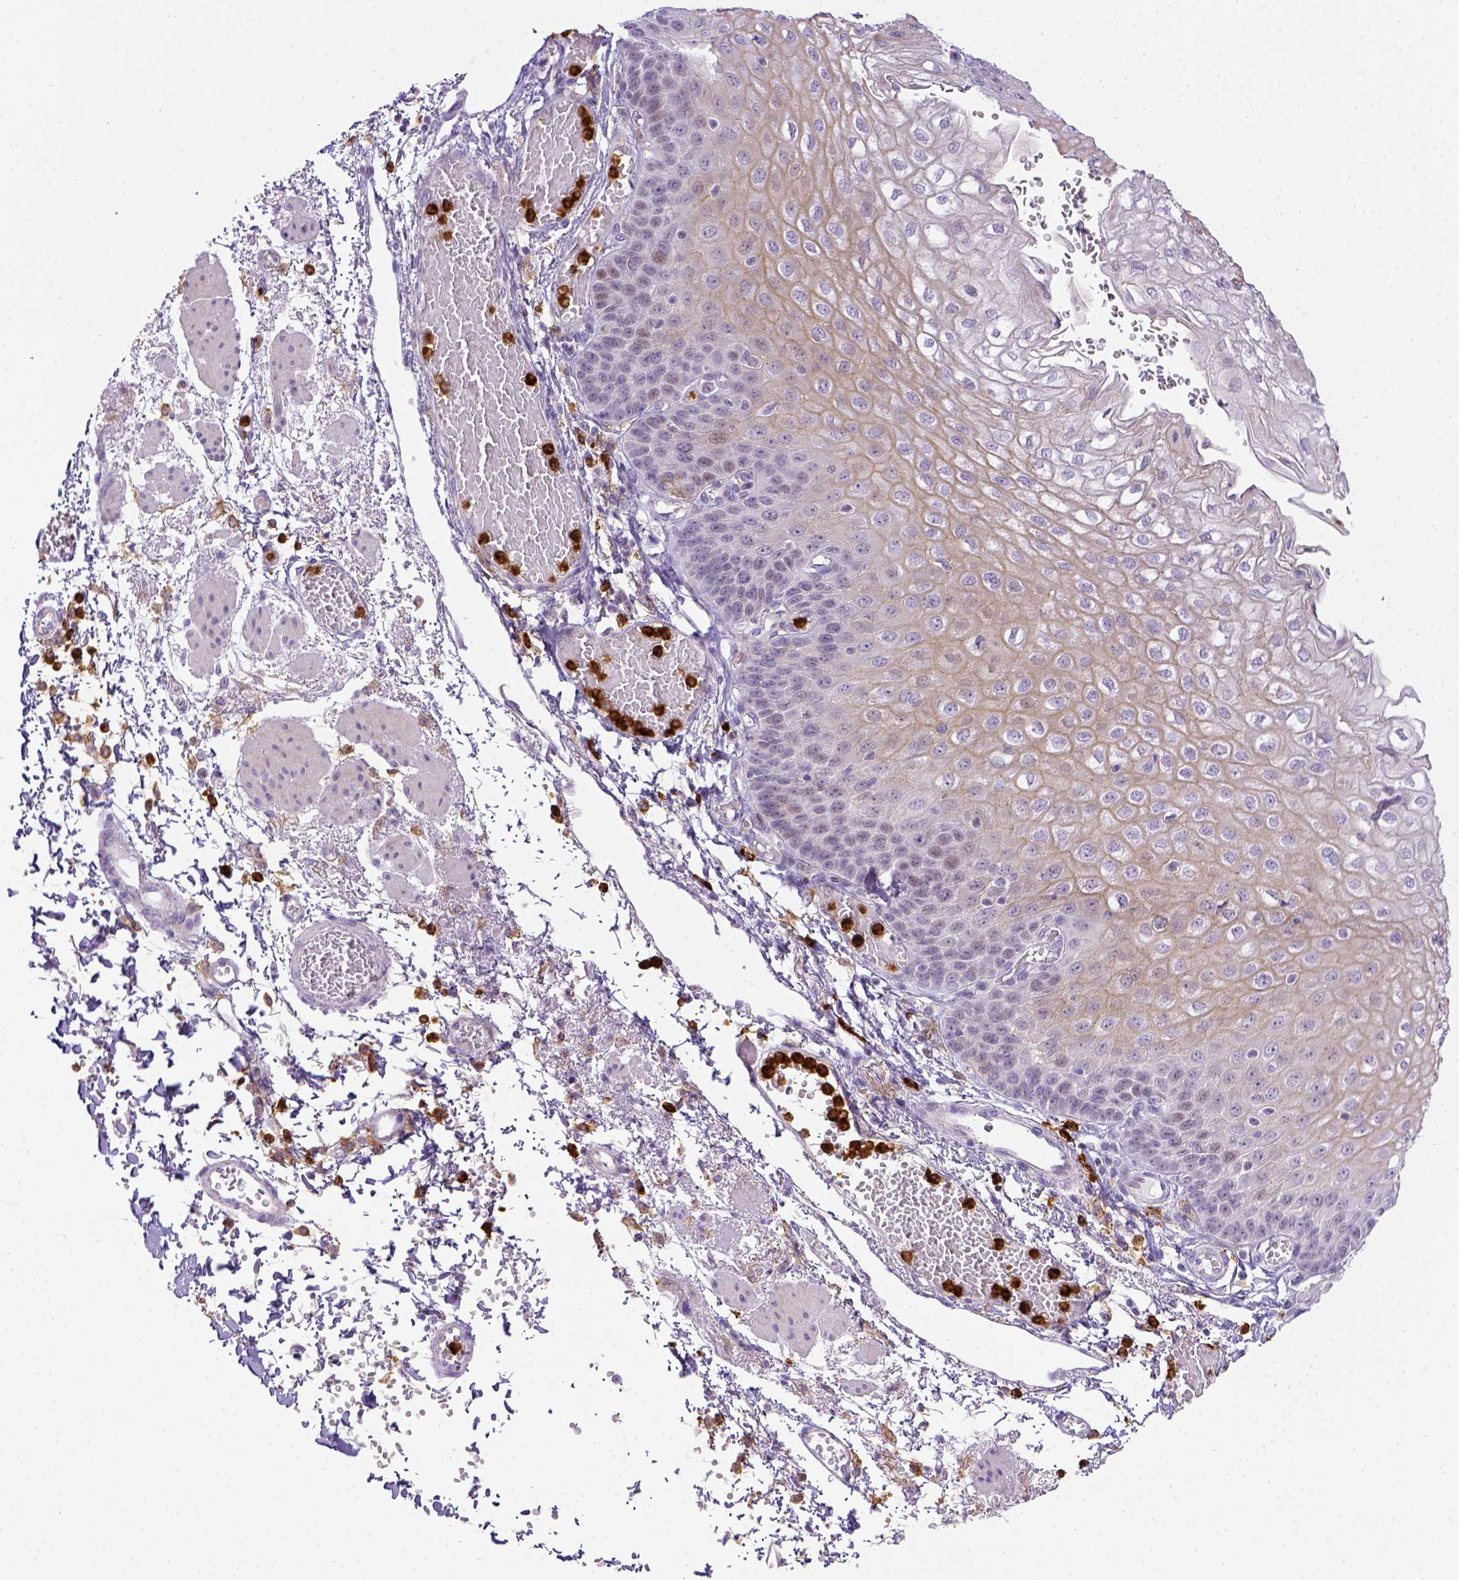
{"staining": {"intensity": "negative", "quantity": "none", "location": "none"}, "tissue": "esophagus", "cell_type": "Squamous epithelial cells", "image_type": "normal", "snomed": [{"axis": "morphology", "description": "Normal tissue, NOS"}, {"axis": "morphology", "description": "Adenocarcinoma, NOS"}, {"axis": "topography", "description": "Esophagus"}], "caption": "Human esophagus stained for a protein using IHC shows no expression in squamous epithelial cells.", "gene": "ITGAM", "patient": {"sex": "male", "age": 81}}